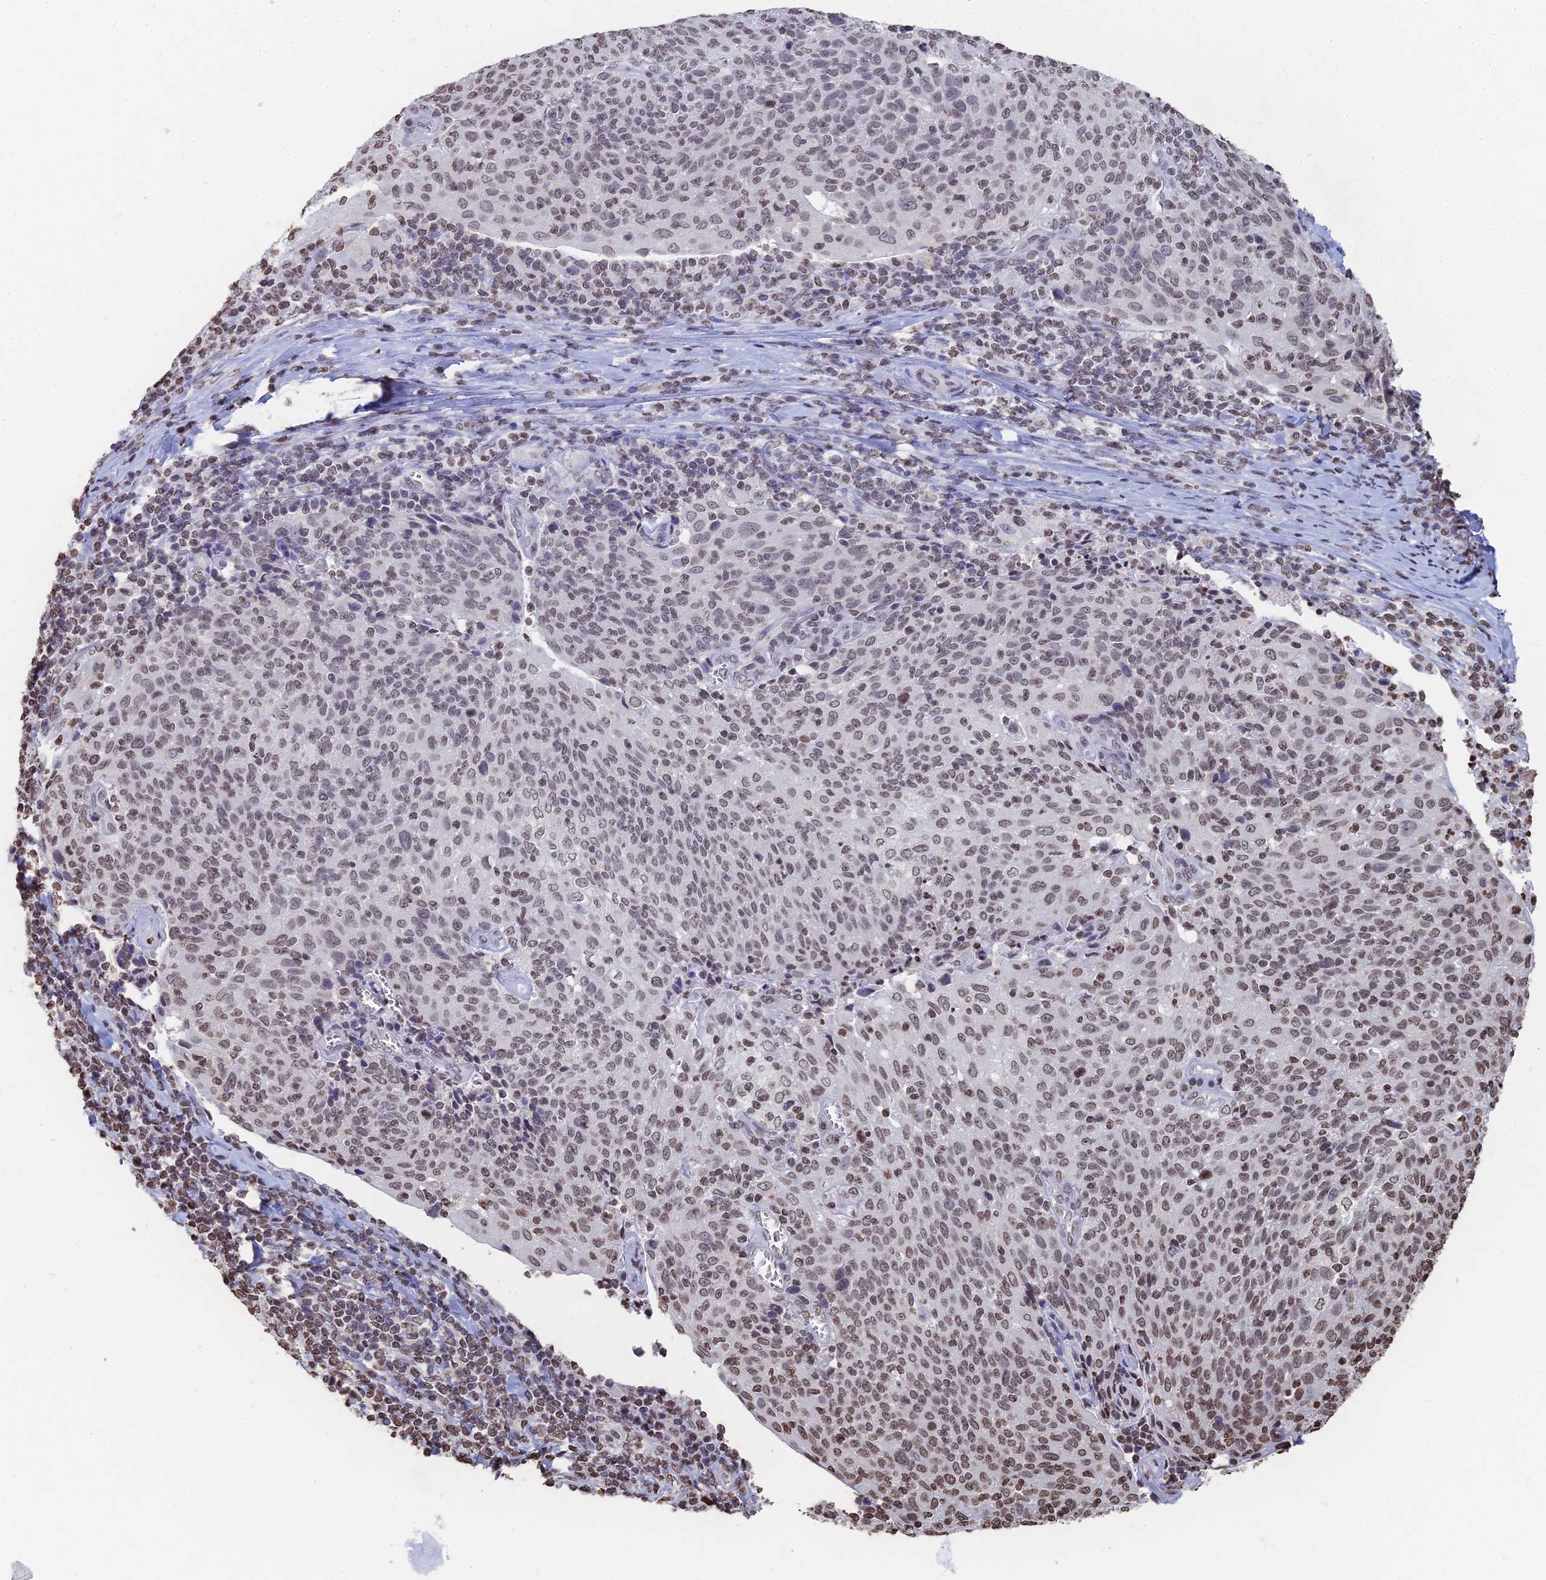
{"staining": {"intensity": "weak", "quantity": ">75%", "location": "nuclear"}, "tissue": "cervical cancer", "cell_type": "Tumor cells", "image_type": "cancer", "snomed": [{"axis": "morphology", "description": "Squamous cell carcinoma, NOS"}, {"axis": "topography", "description": "Cervix"}], "caption": "An image of squamous cell carcinoma (cervical) stained for a protein reveals weak nuclear brown staining in tumor cells. (brown staining indicates protein expression, while blue staining denotes nuclei).", "gene": "GBP3", "patient": {"sex": "female", "age": 52}}